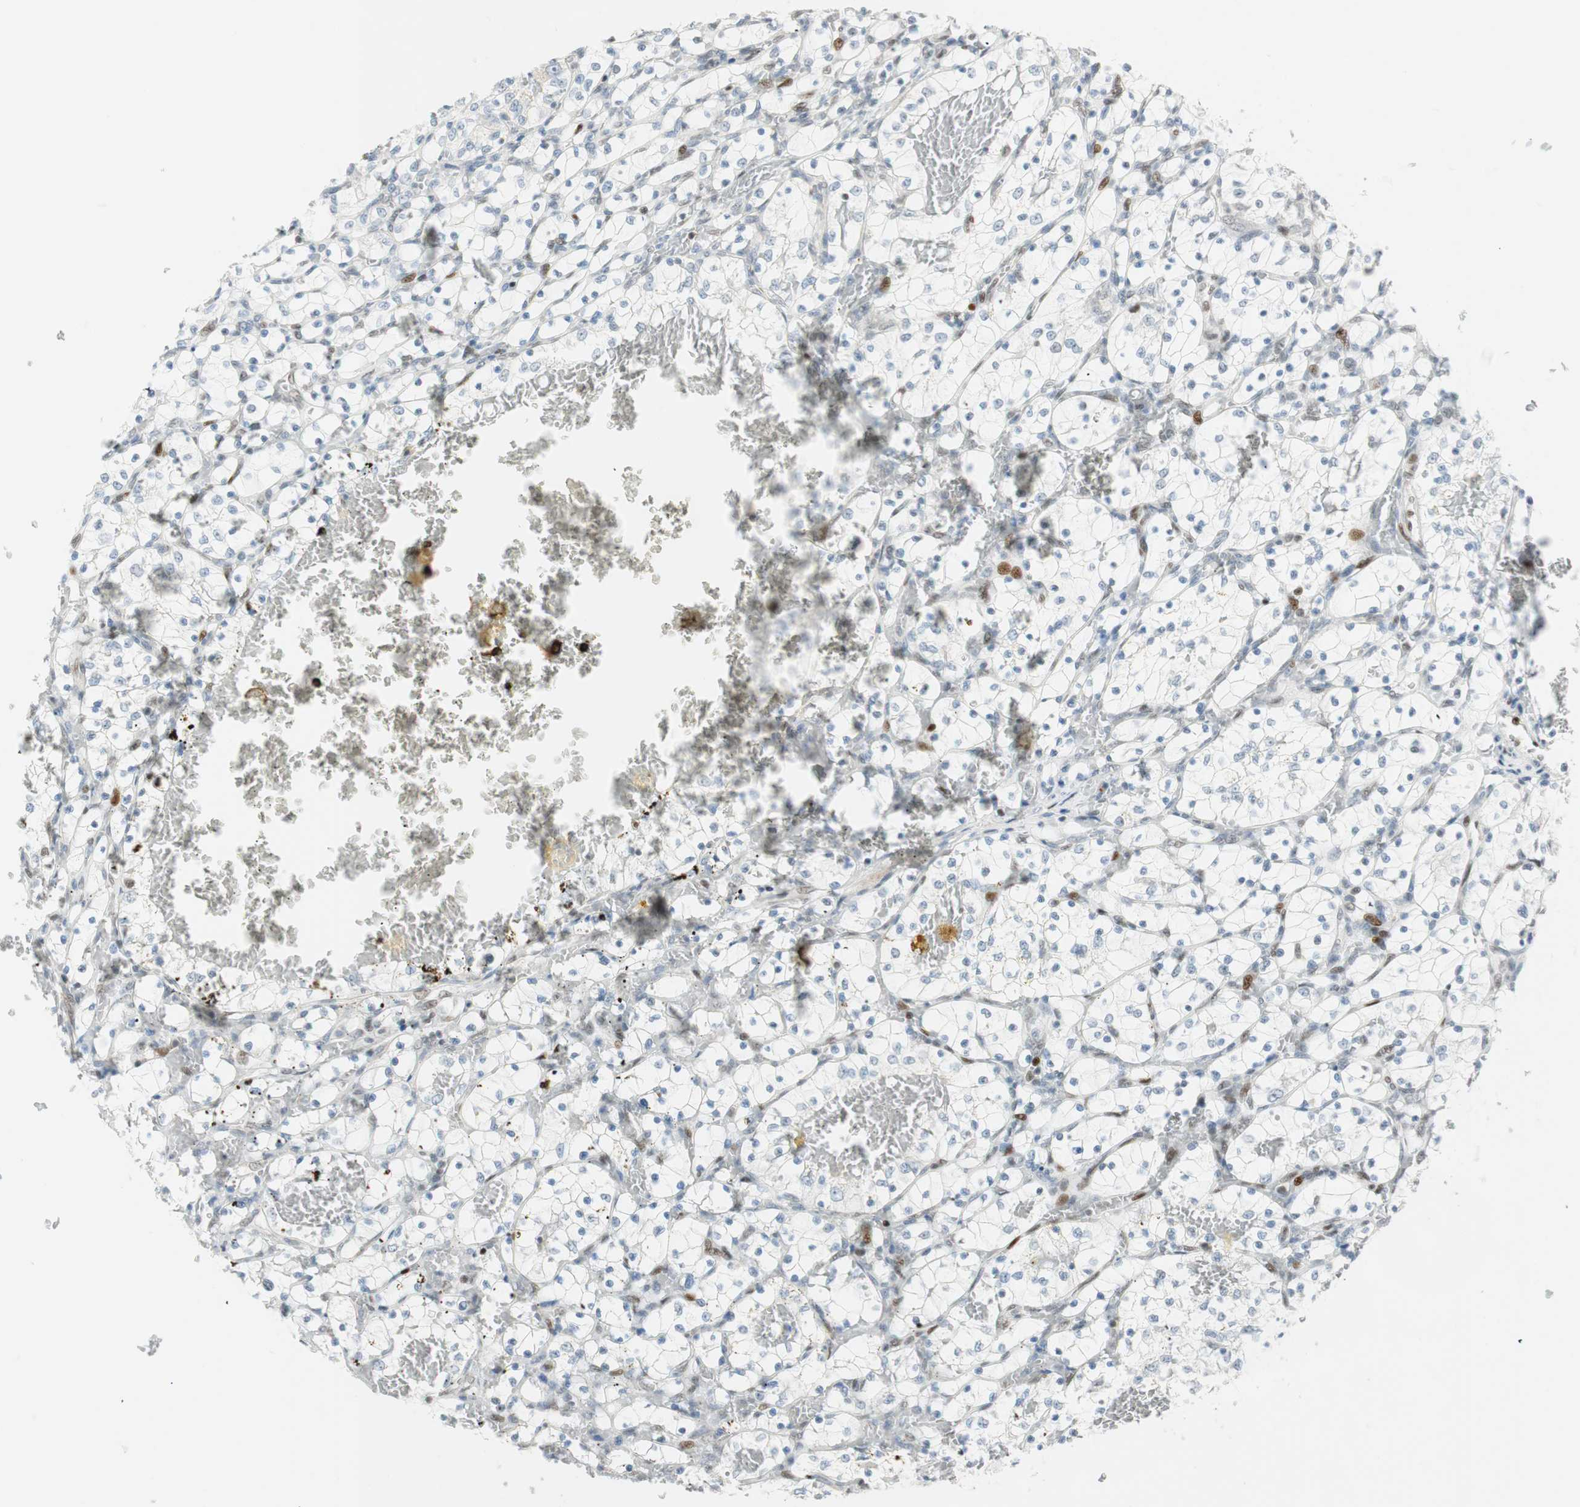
{"staining": {"intensity": "negative", "quantity": "none", "location": "none"}, "tissue": "renal cancer", "cell_type": "Tumor cells", "image_type": "cancer", "snomed": [{"axis": "morphology", "description": "Adenocarcinoma, NOS"}, {"axis": "topography", "description": "Kidney"}], "caption": "The immunohistochemistry photomicrograph has no significant positivity in tumor cells of renal adenocarcinoma tissue. The staining was performed using DAB (3,3'-diaminobenzidine) to visualize the protein expression in brown, while the nuclei were stained in blue with hematoxylin (Magnification: 20x).", "gene": "MSX2", "patient": {"sex": "female", "age": 69}}